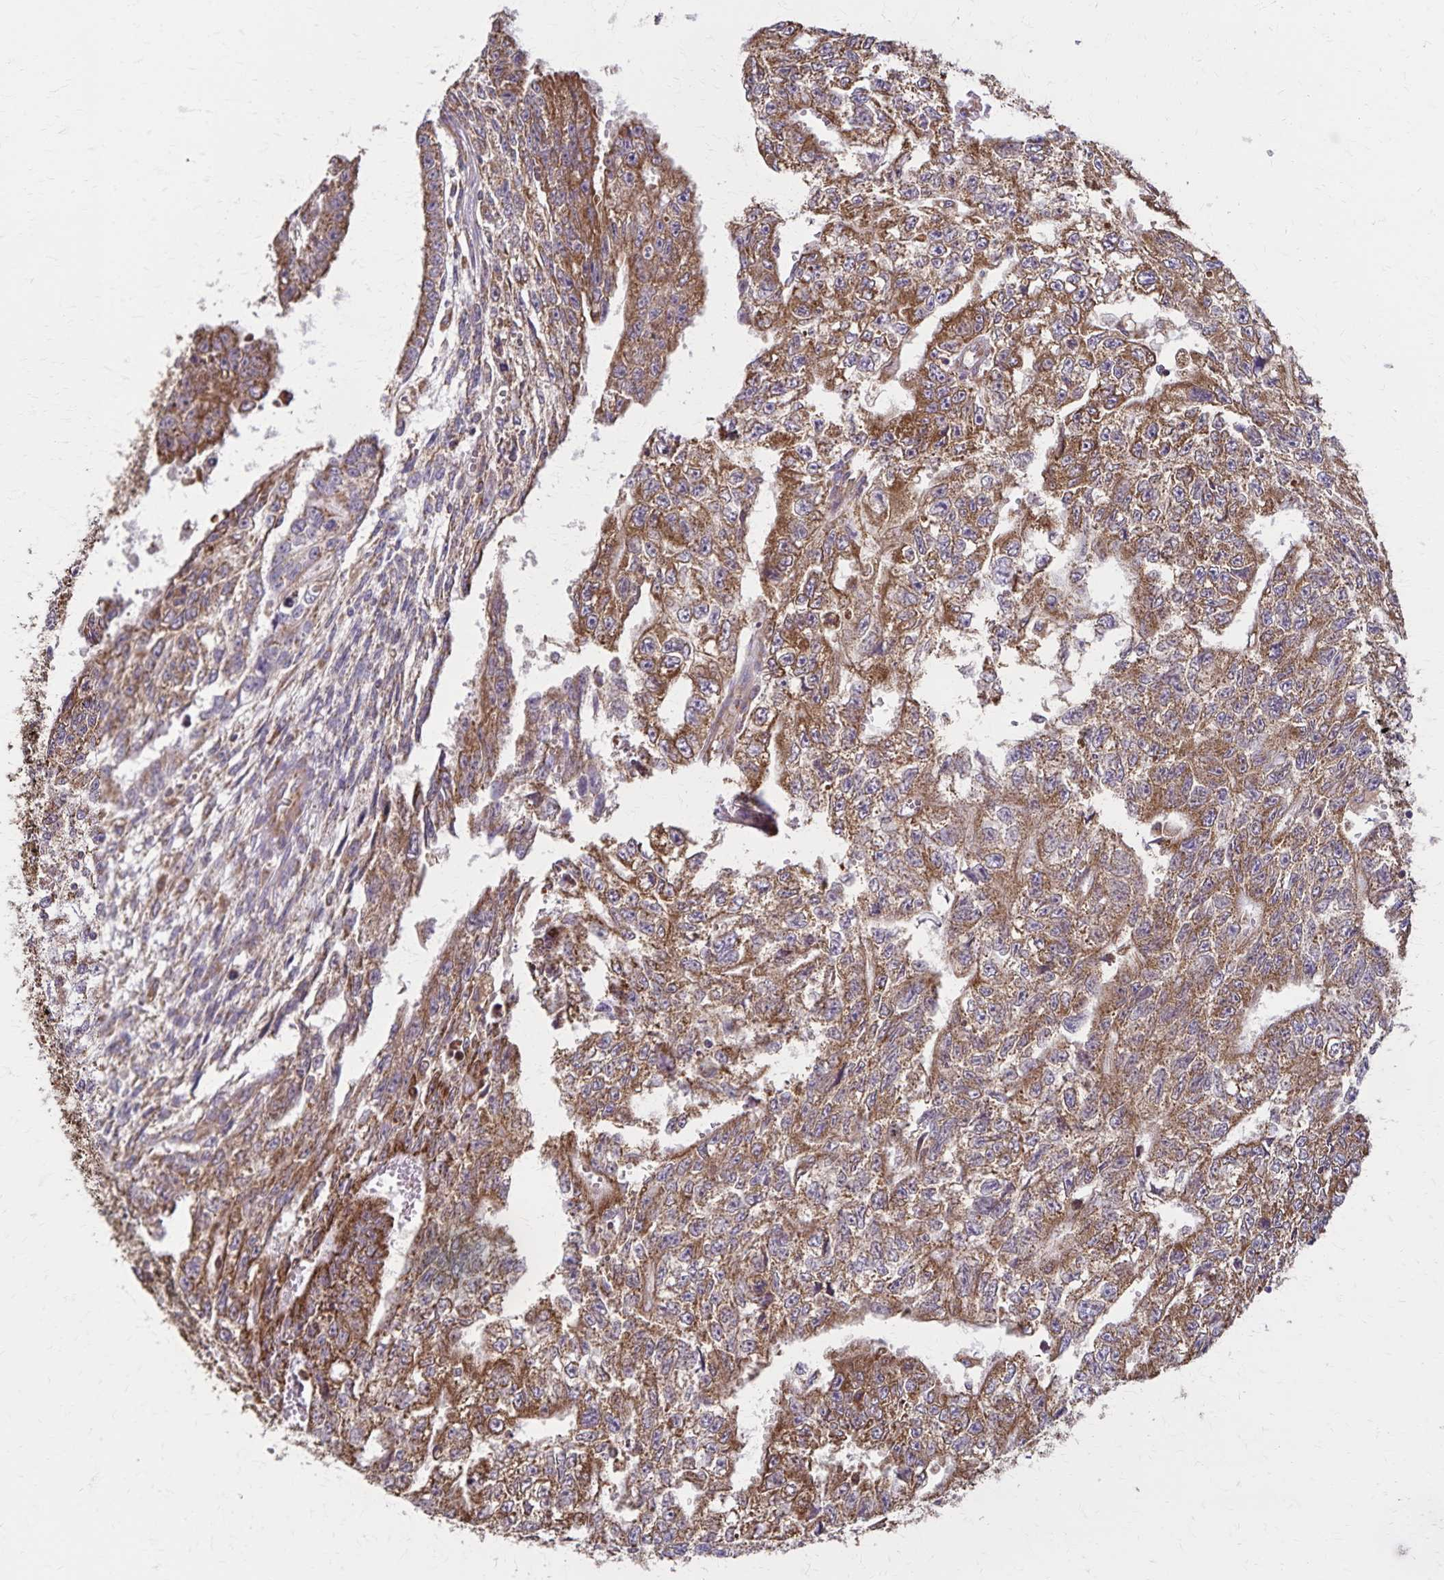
{"staining": {"intensity": "moderate", "quantity": ">75%", "location": "cytoplasmic/membranous"}, "tissue": "testis cancer", "cell_type": "Tumor cells", "image_type": "cancer", "snomed": [{"axis": "morphology", "description": "Carcinoma, Embryonal, NOS"}, {"axis": "morphology", "description": "Teratoma, malignant, NOS"}, {"axis": "topography", "description": "Testis"}], "caption": "IHC micrograph of neoplastic tissue: human embryonal carcinoma (testis) stained using immunohistochemistry displays medium levels of moderate protein expression localized specifically in the cytoplasmic/membranous of tumor cells, appearing as a cytoplasmic/membranous brown color.", "gene": "RNF10", "patient": {"sex": "male", "age": 24}}